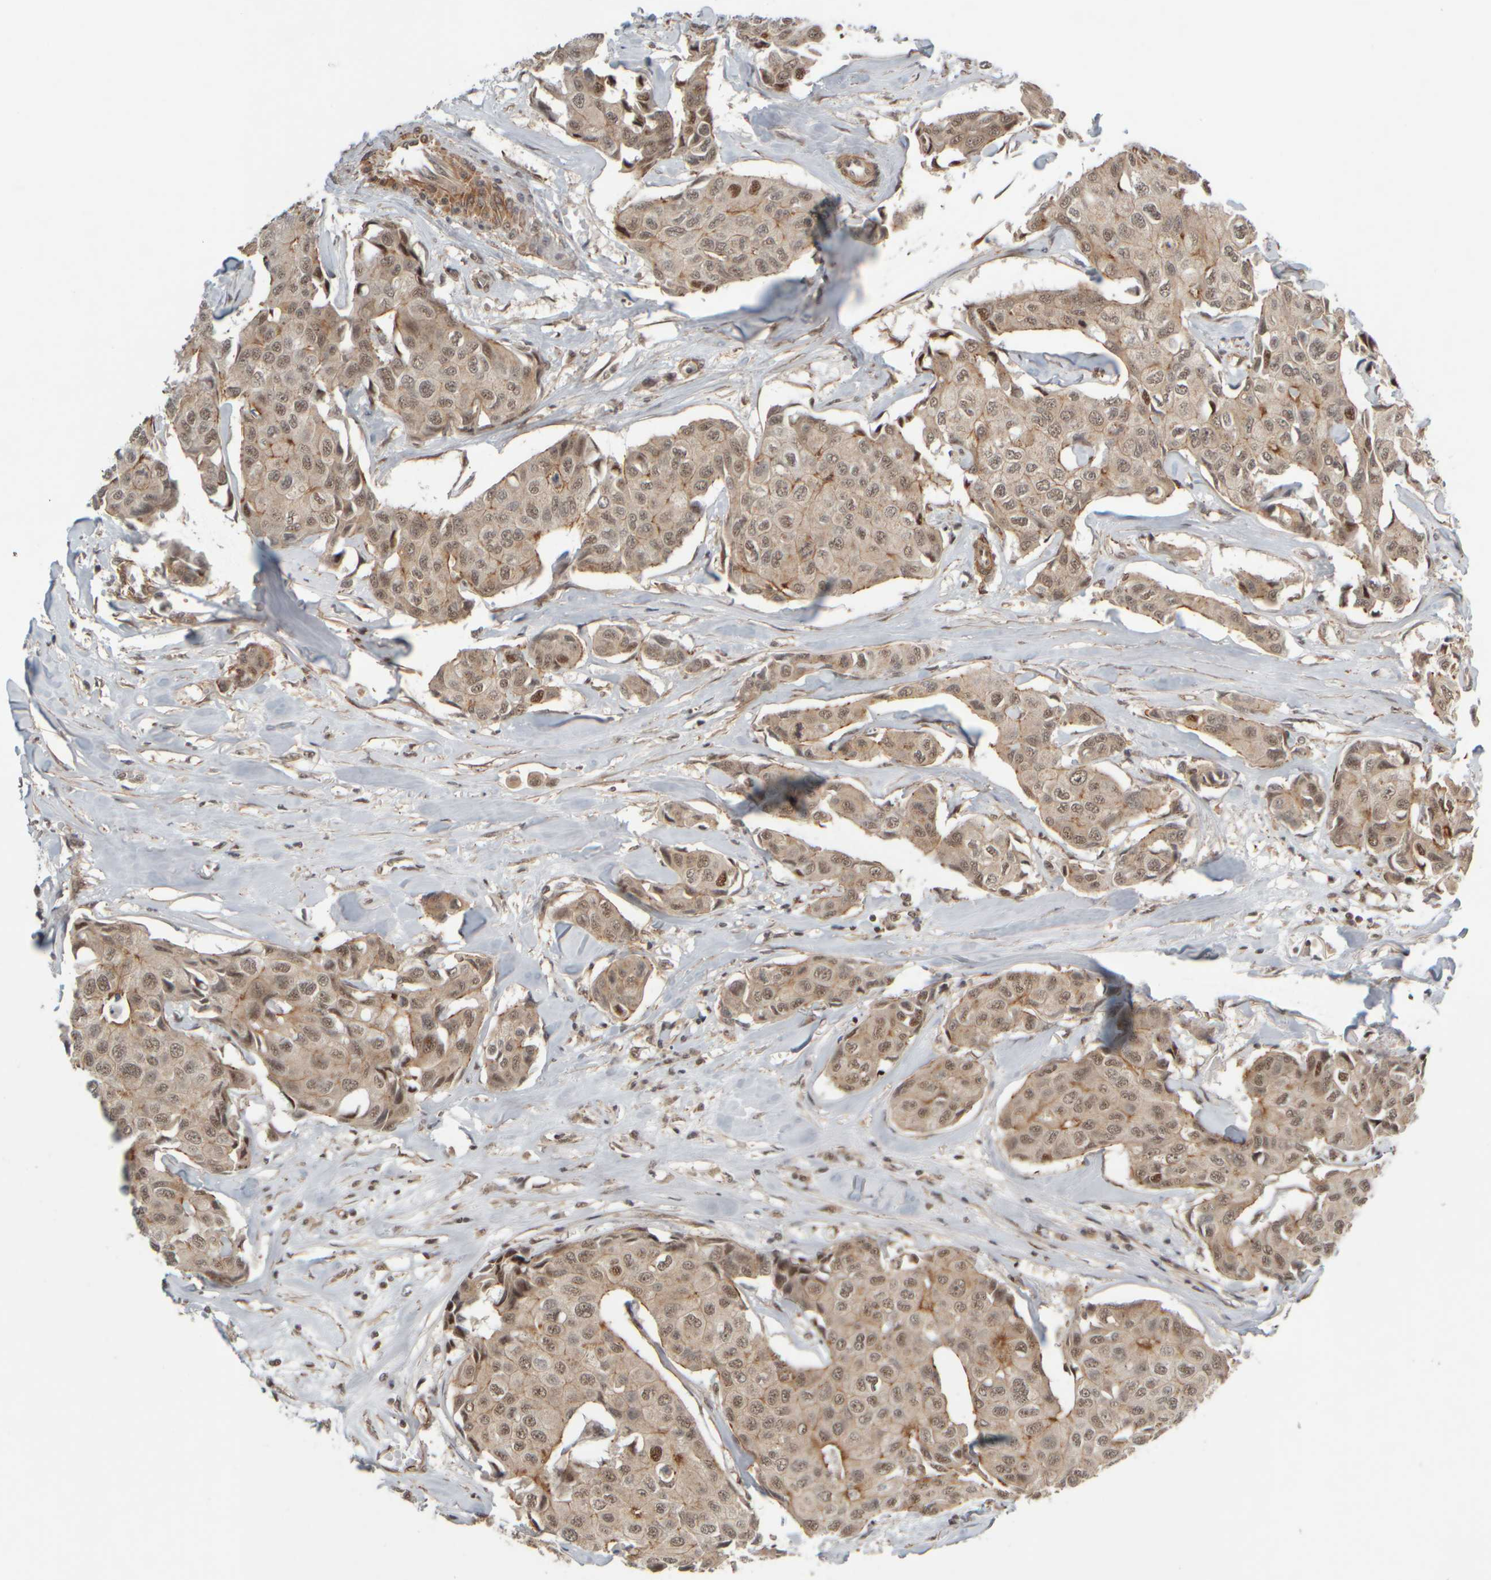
{"staining": {"intensity": "weak", "quantity": ">75%", "location": "cytoplasmic/membranous,nuclear"}, "tissue": "breast cancer", "cell_type": "Tumor cells", "image_type": "cancer", "snomed": [{"axis": "morphology", "description": "Duct carcinoma"}, {"axis": "topography", "description": "Breast"}], "caption": "Tumor cells show low levels of weak cytoplasmic/membranous and nuclear positivity in approximately >75% of cells in breast intraductal carcinoma.", "gene": "SYNRG", "patient": {"sex": "female", "age": 80}}